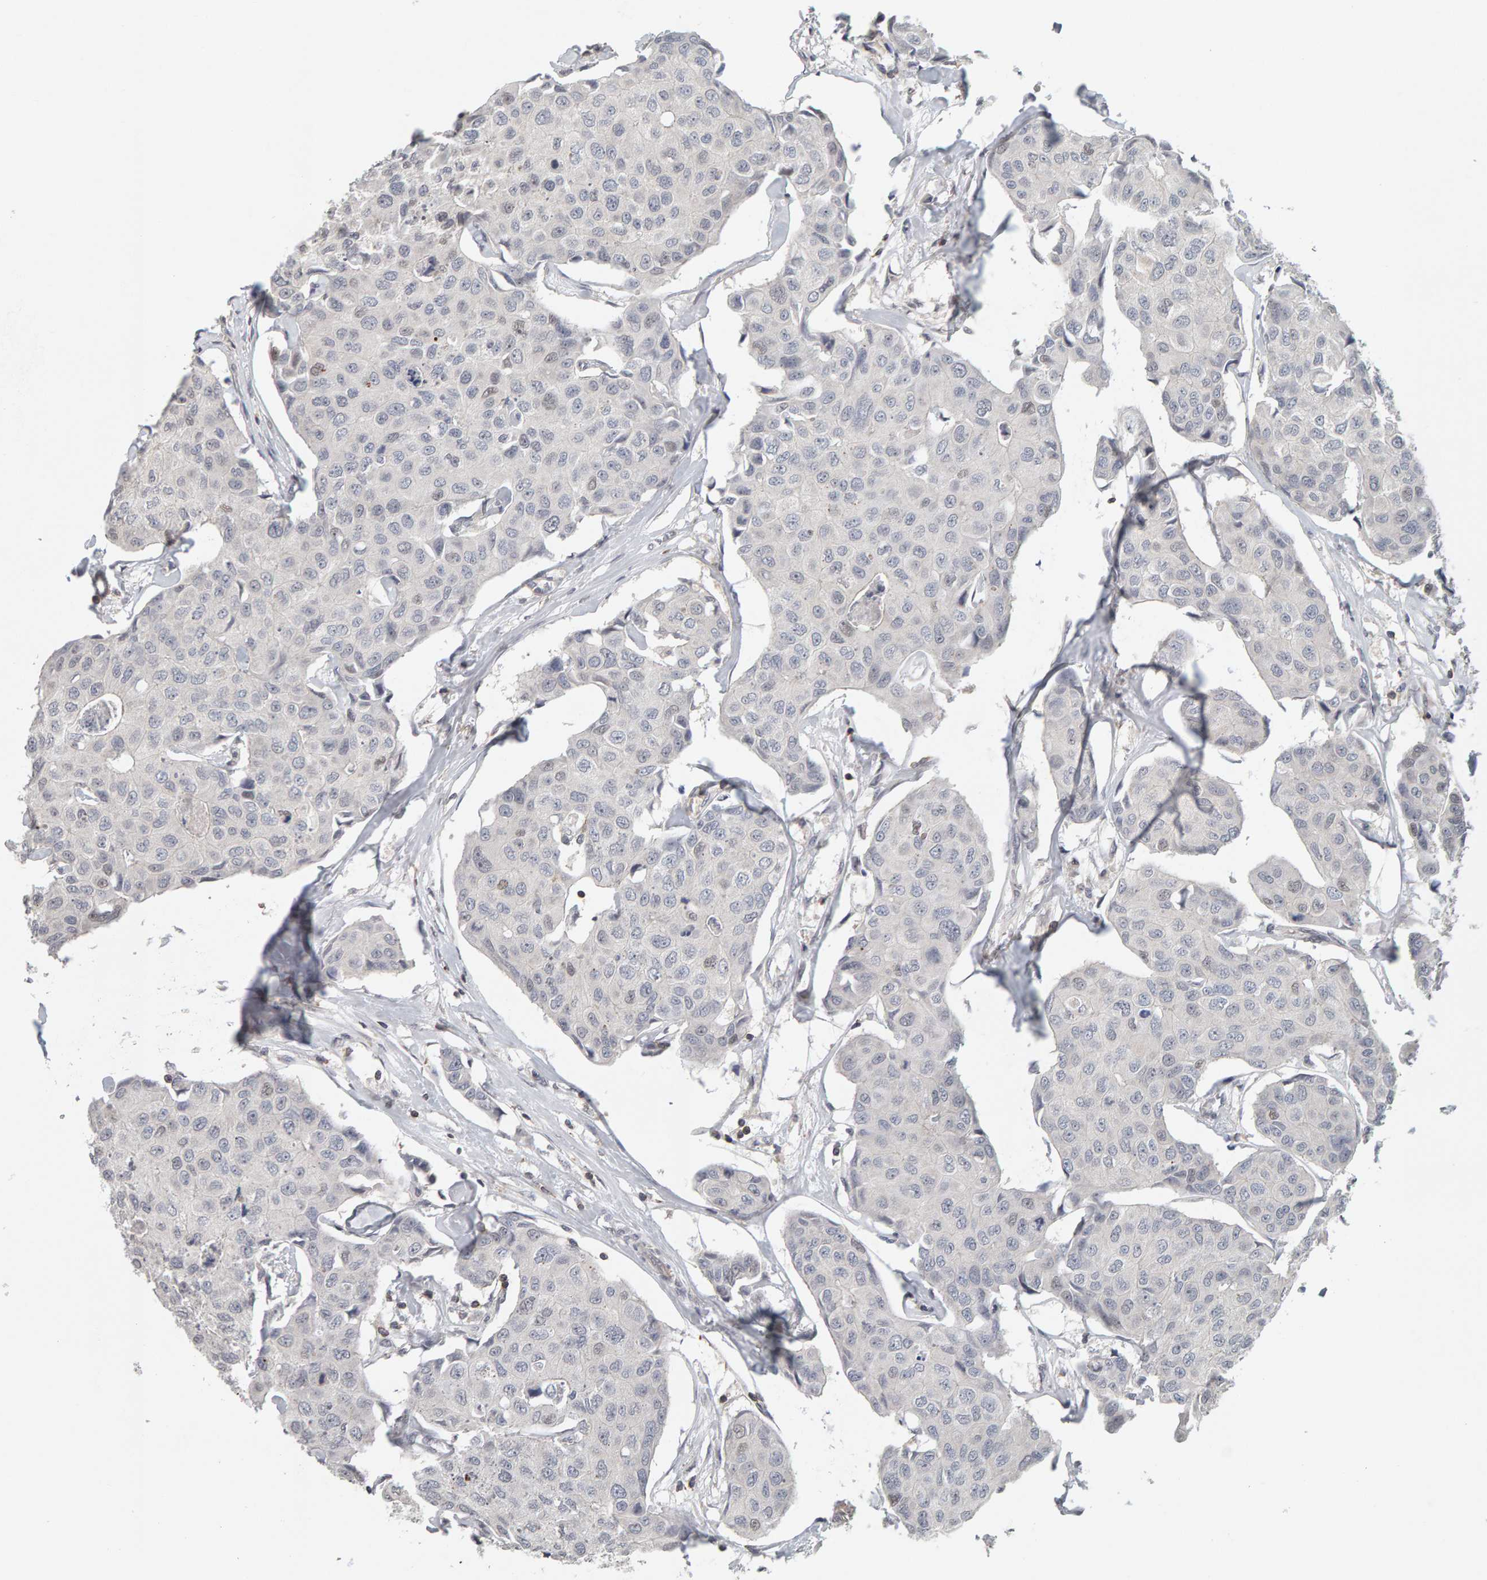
{"staining": {"intensity": "negative", "quantity": "none", "location": "none"}, "tissue": "breast cancer", "cell_type": "Tumor cells", "image_type": "cancer", "snomed": [{"axis": "morphology", "description": "Duct carcinoma"}, {"axis": "topography", "description": "Breast"}], "caption": "Human breast invasive ductal carcinoma stained for a protein using IHC displays no staining in tumor cells.", "gene": "TEFM", "patient": {"sex": "female", "age": 80}}